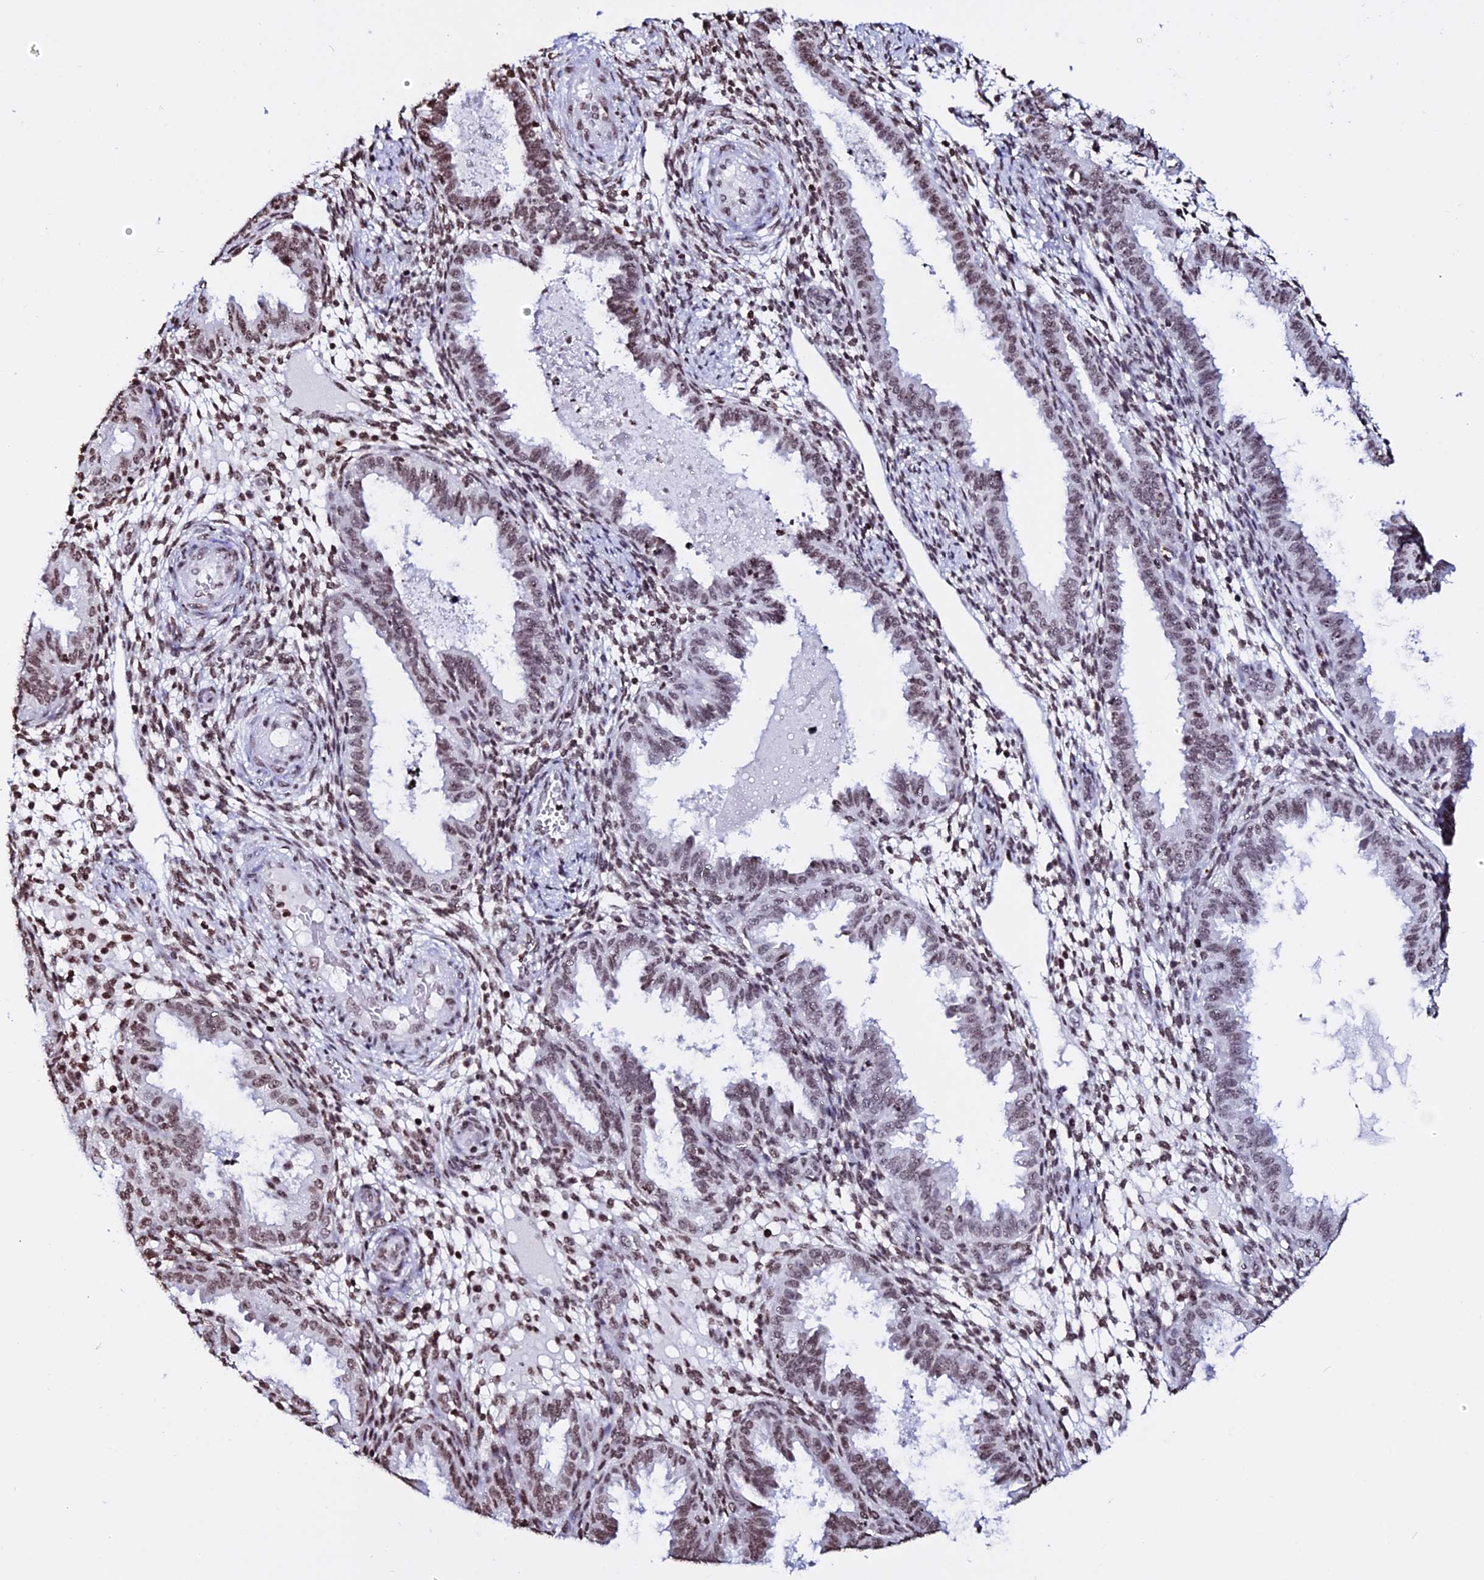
{"staining": {"intensity": "weak", "quantity": "25%-75%", "location": "nuclear"}, "tissue": "endometrium", "cell_type": "Cells in endometrial stroma", "image_type": "normal", "snomed": [{"axis": "morphology", "description": "Normal tissue, NOS"}, {"axis": "topography", "description": "Endometrium"}], "caption": "IHC photomicrograph of unremarkable human endometrium stained for a protein (brown), which demonstrates low levels of weak nuclear staining in approximately 25%-75% of cells in endometrial stroma.", "gene": "ENSG00000282988", "patient": {"sex": "female", "age": 33}}